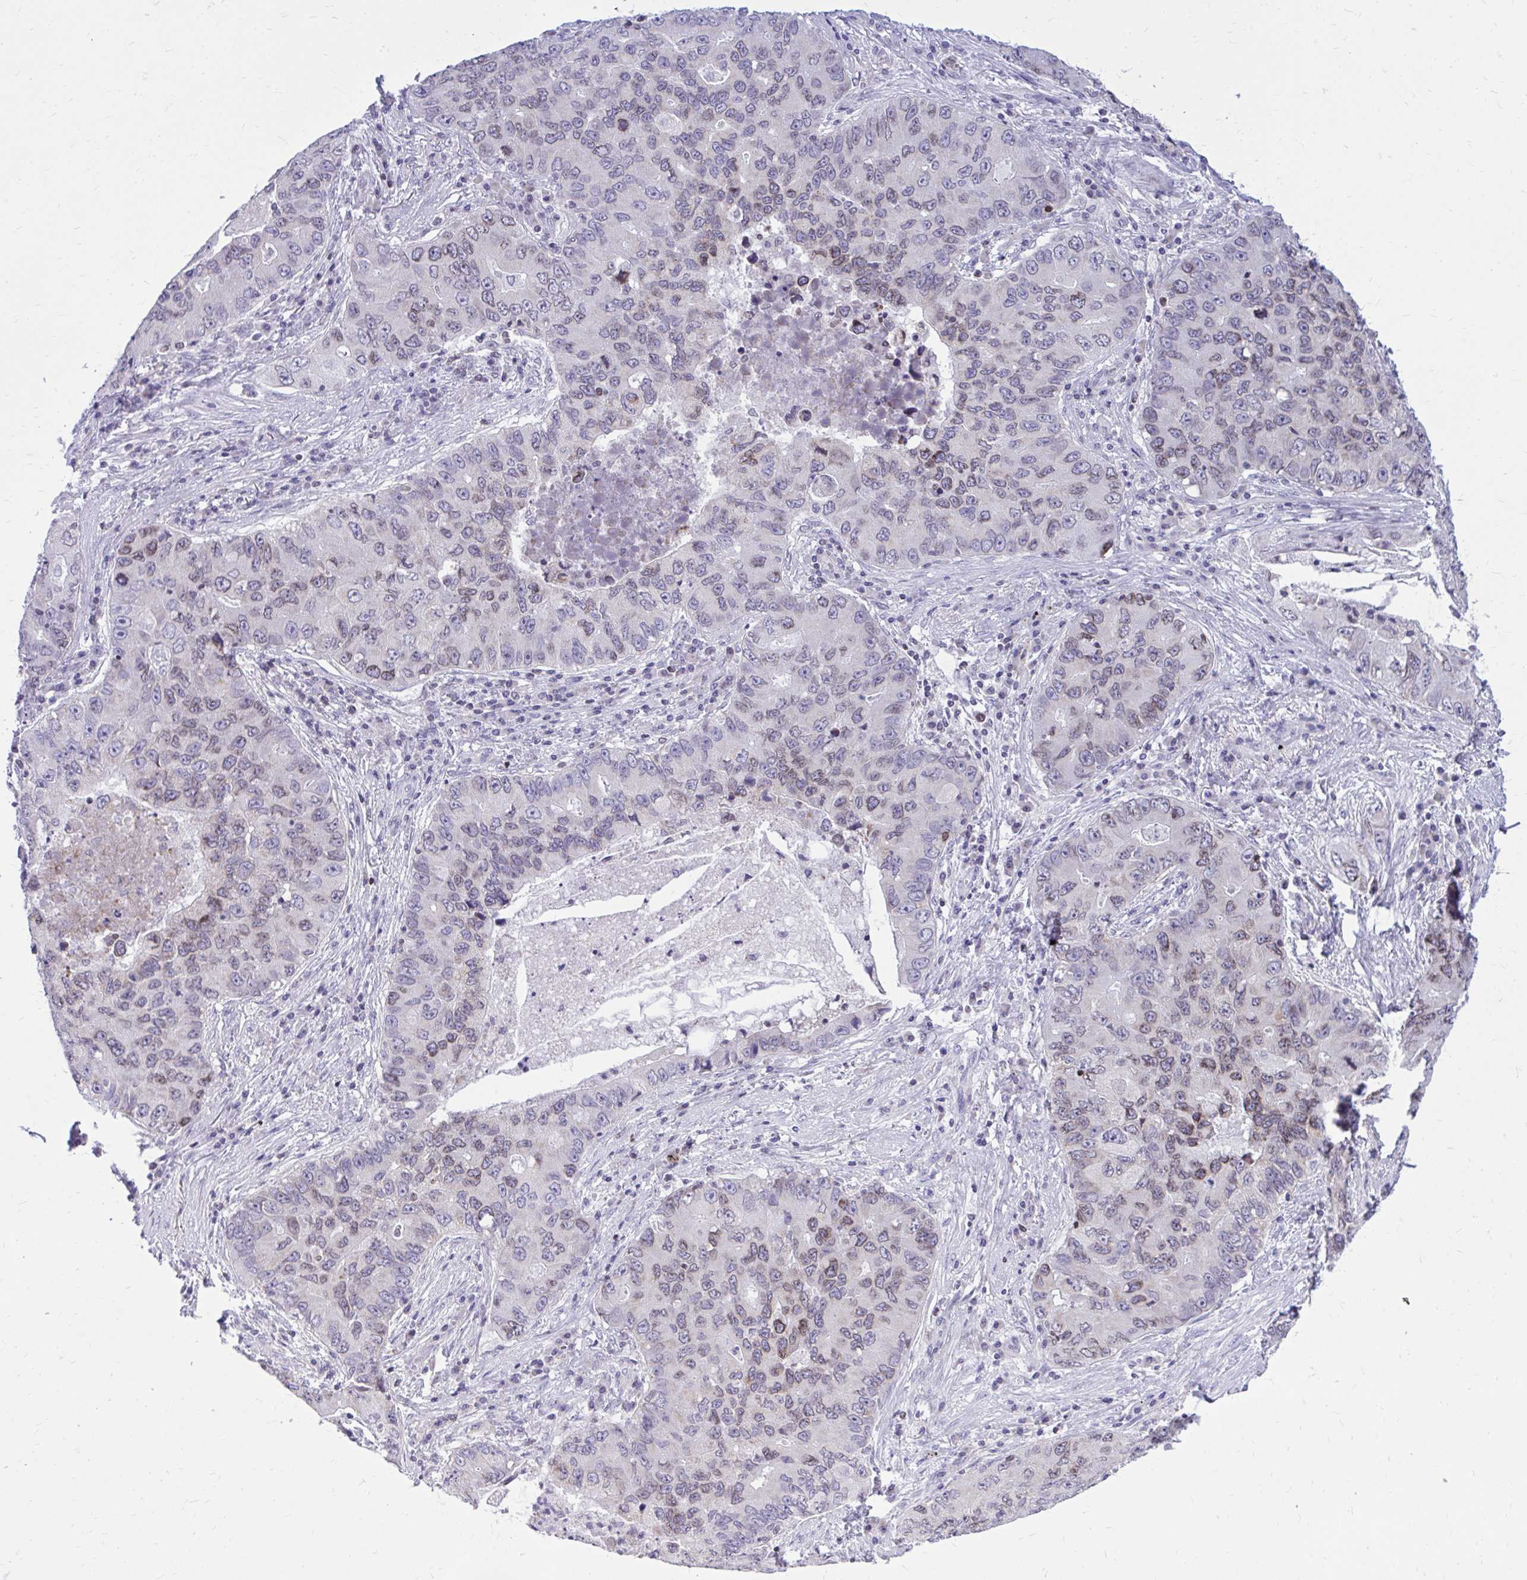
{"staining": {"intensity": "weak", "quantity": "<25%", "location": "cytoplasmic/membranous,nuclear"}, "tissue": "lung cancer", "cell_type": "Tumor cells", "image_type": "cancer", "snomed": [{"axis": "morphology", "description": "Adenocarcinoma, NOS"}, {"axis": "morphology", "description": "Adenocarcinoma, metastatic, NOS"}, {"axis": "topography", "description": "Lymph node"}, {"axis": "topography", "description": "Lung"}], "caption": "The immunohistochemistry (IHC) histopathology image has no significant staining in tumor cells of lung cancer tissue.", "gene": "RPS6KA2", "patient": {"sex": "female", "age": 54}}